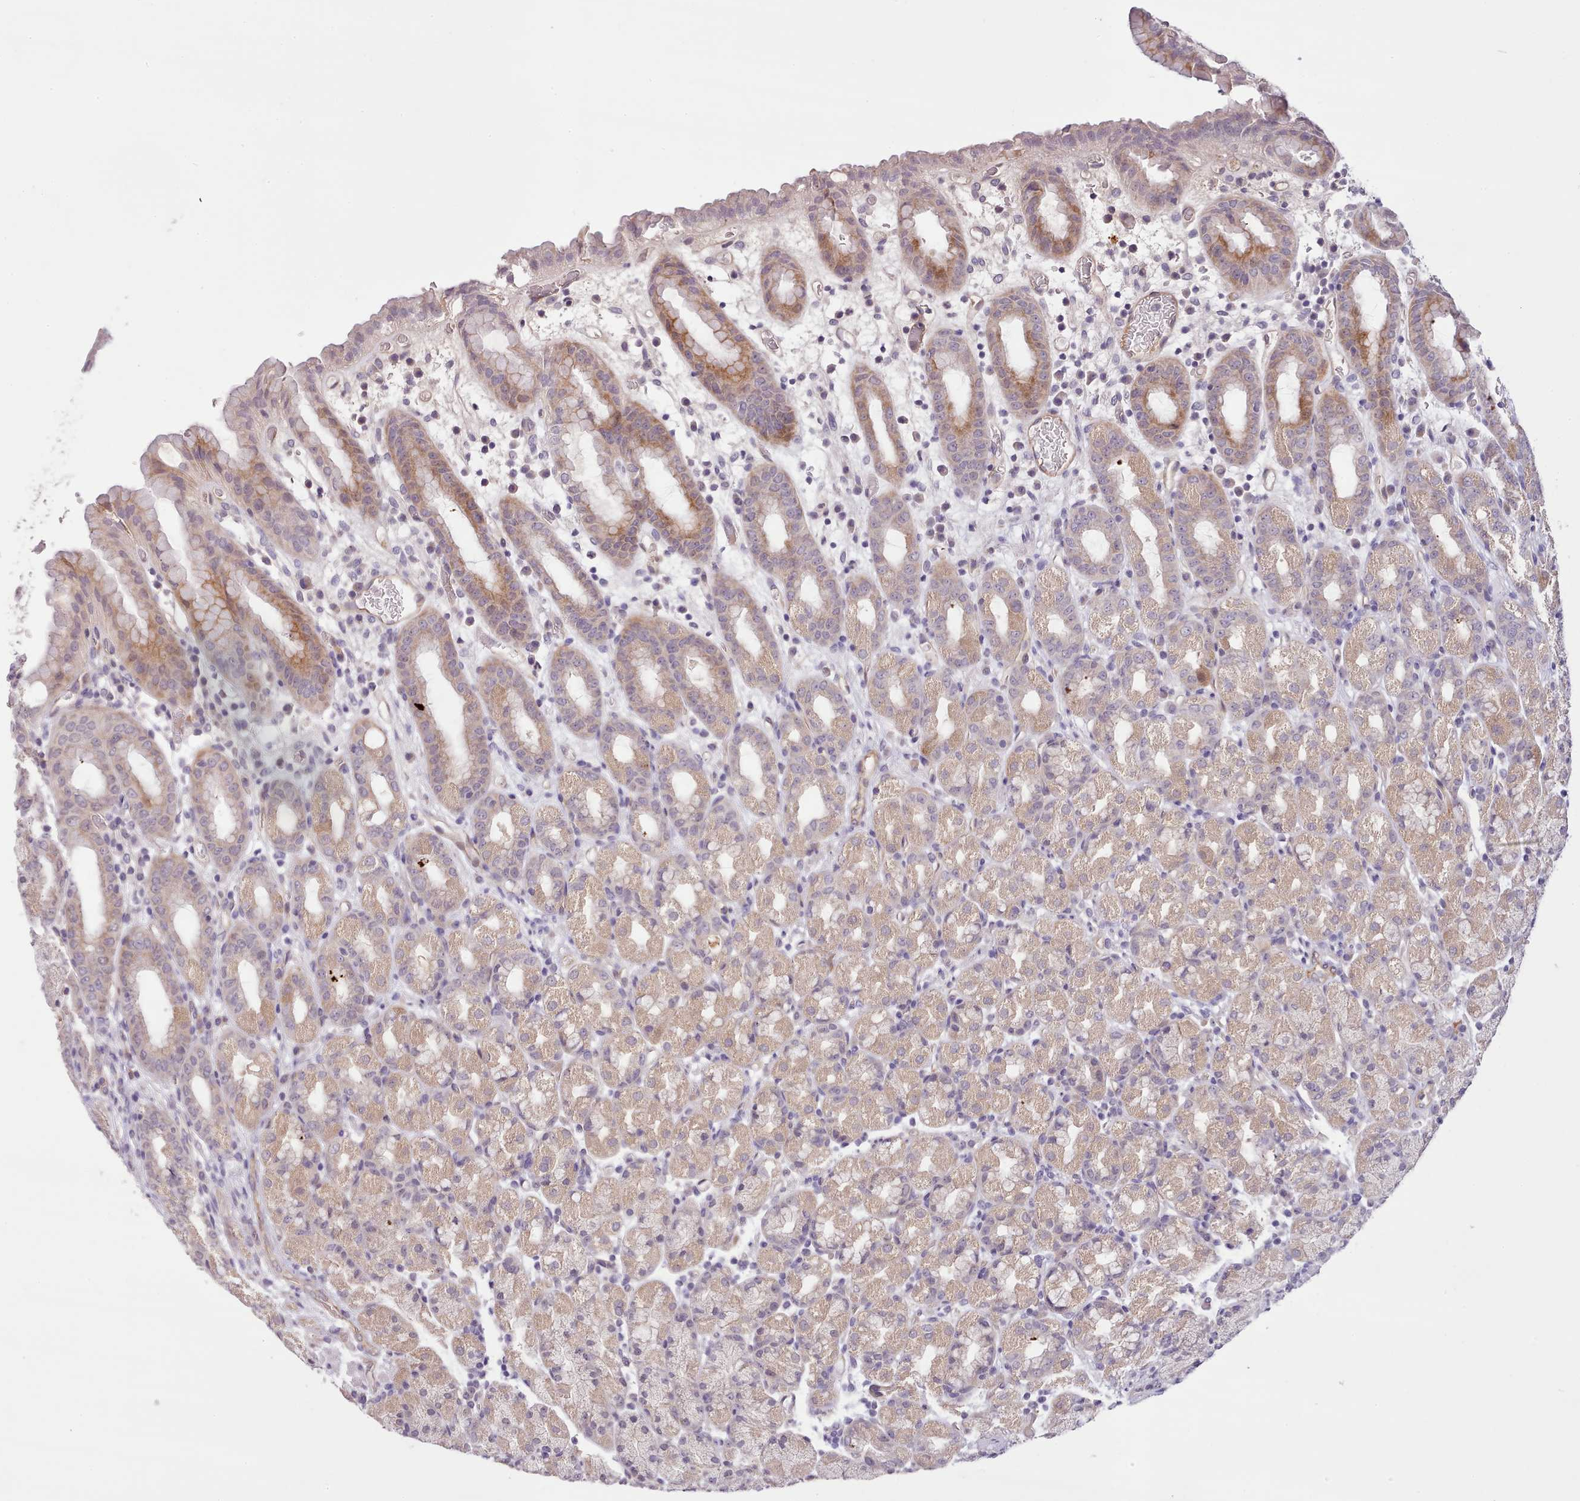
{"staining": {"intensity": "weak", "quantity": "25%-75%", "location": "cytoplasmic/membranous"}, "tissue": "stomach", "cell_type": "Glandular cells", "image_type": "normal", "snomed": [{"axis": "morphology", "description": "Normal tissue, NOS"}, {"axis": "topography", "description": "Stomach, upper"}, {"axis": "topography", "description": "Stomach, lower"}, {"axis": "topography", "description": "Small intestine"}], "caption": "The micrograph demonstrates immunohistochemical staining of benign stomach. There is weak cytoplasmic/membranous expression is appreciated in approximately 25%-75% of glandular cells. (brown staining indicates protein expression, while blue staining denotes nuclei).", "gene": "ZNF658", "patient": {"sex": "male", "age": 68}}